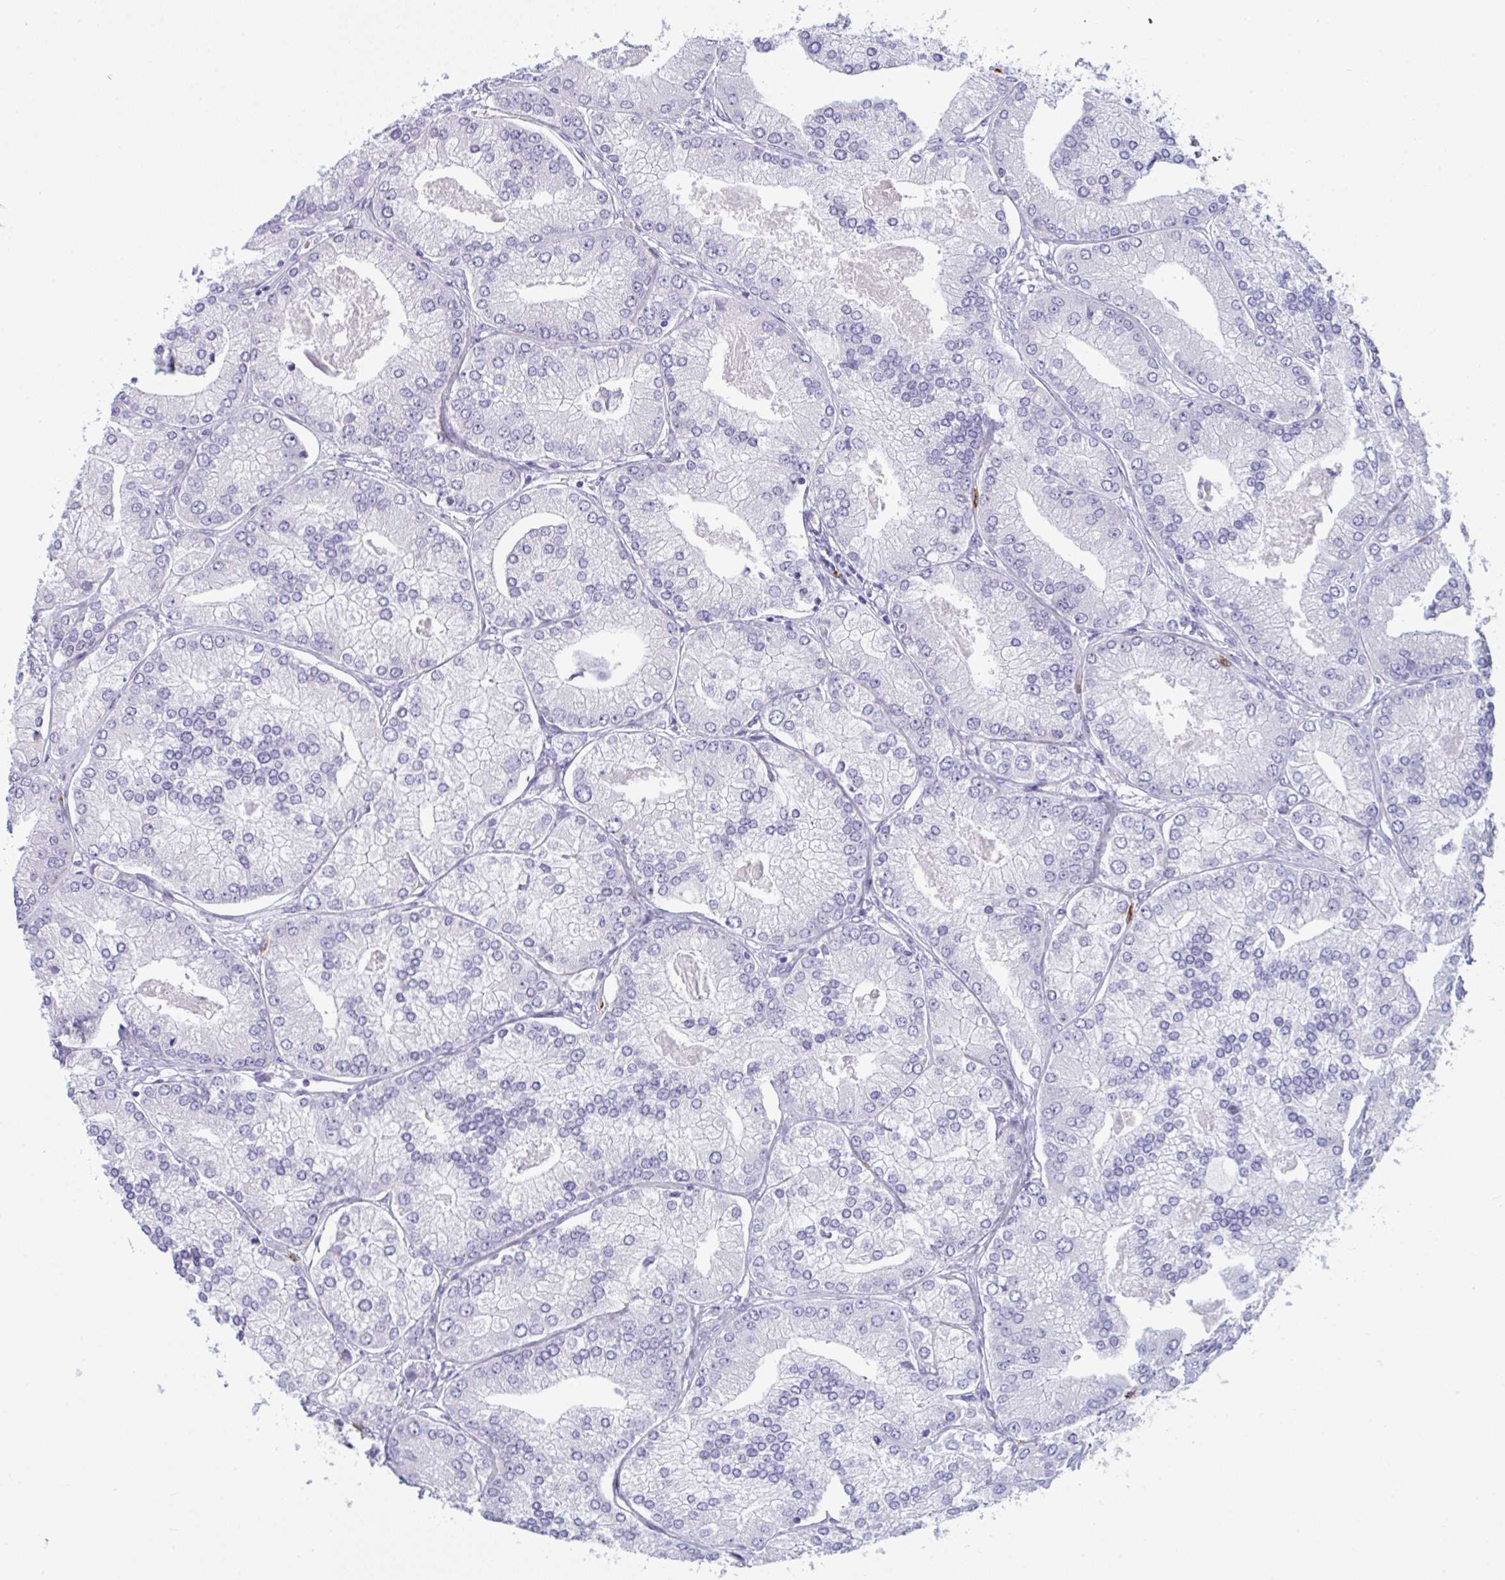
{"staining": {"intensity": "negative", "quantity": "none", "location": "none"}, "tissue": "prostate cancer", "cell_type": "Tumor cells", "image_type": "cancer", "snomed": [{"axis": "morphology", "description": "Adenocarcinoma, High grade"}, {"axis": "topography", "description": "Prostate"}], "caption": "Protein analysis of prostate cancer reveals no significant staining in tumor cells.", "gene": "ZNF684", "patient": {"sex": "male", "age": 61}}